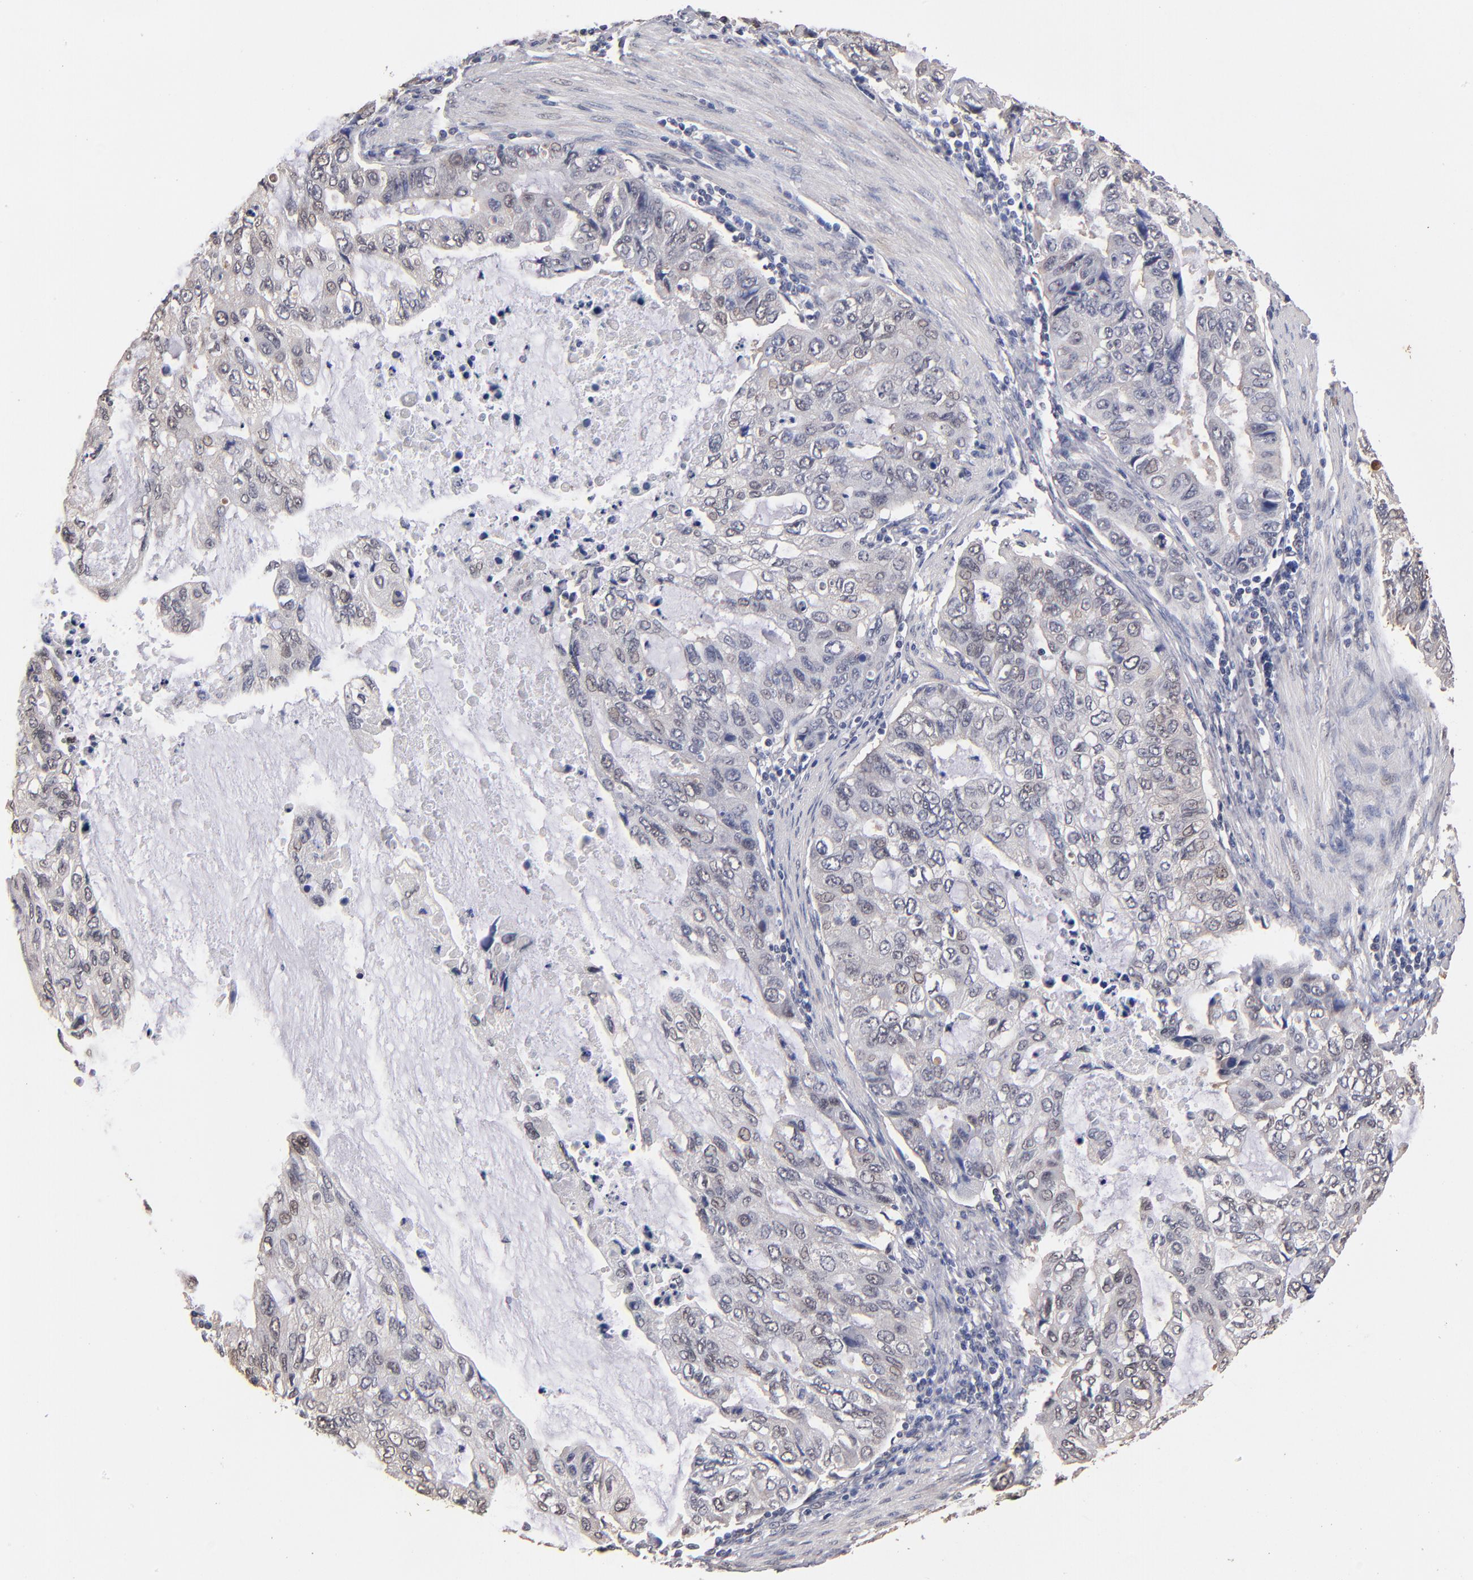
{"staining": {"intensity": "negative", "quantity": "none", "location": "none"}, "tissue": "stomach cancer", "cell_type": "Tumor cells", "image_type": "cancer", "snomed": [{"axis": "morphology", "description": "Adenocarcinoma, NOS"}, {"axis": "topography", "description": "Stomach, upper"}], "caption": "DAB (3,3'-diaminobenzidine) immunohistochemical staining of stomach adenocarcinoma reveals no significant expression in tumor cells.", "gene": "PSMD10", "patient": {"sex": "female", "age": 52}}